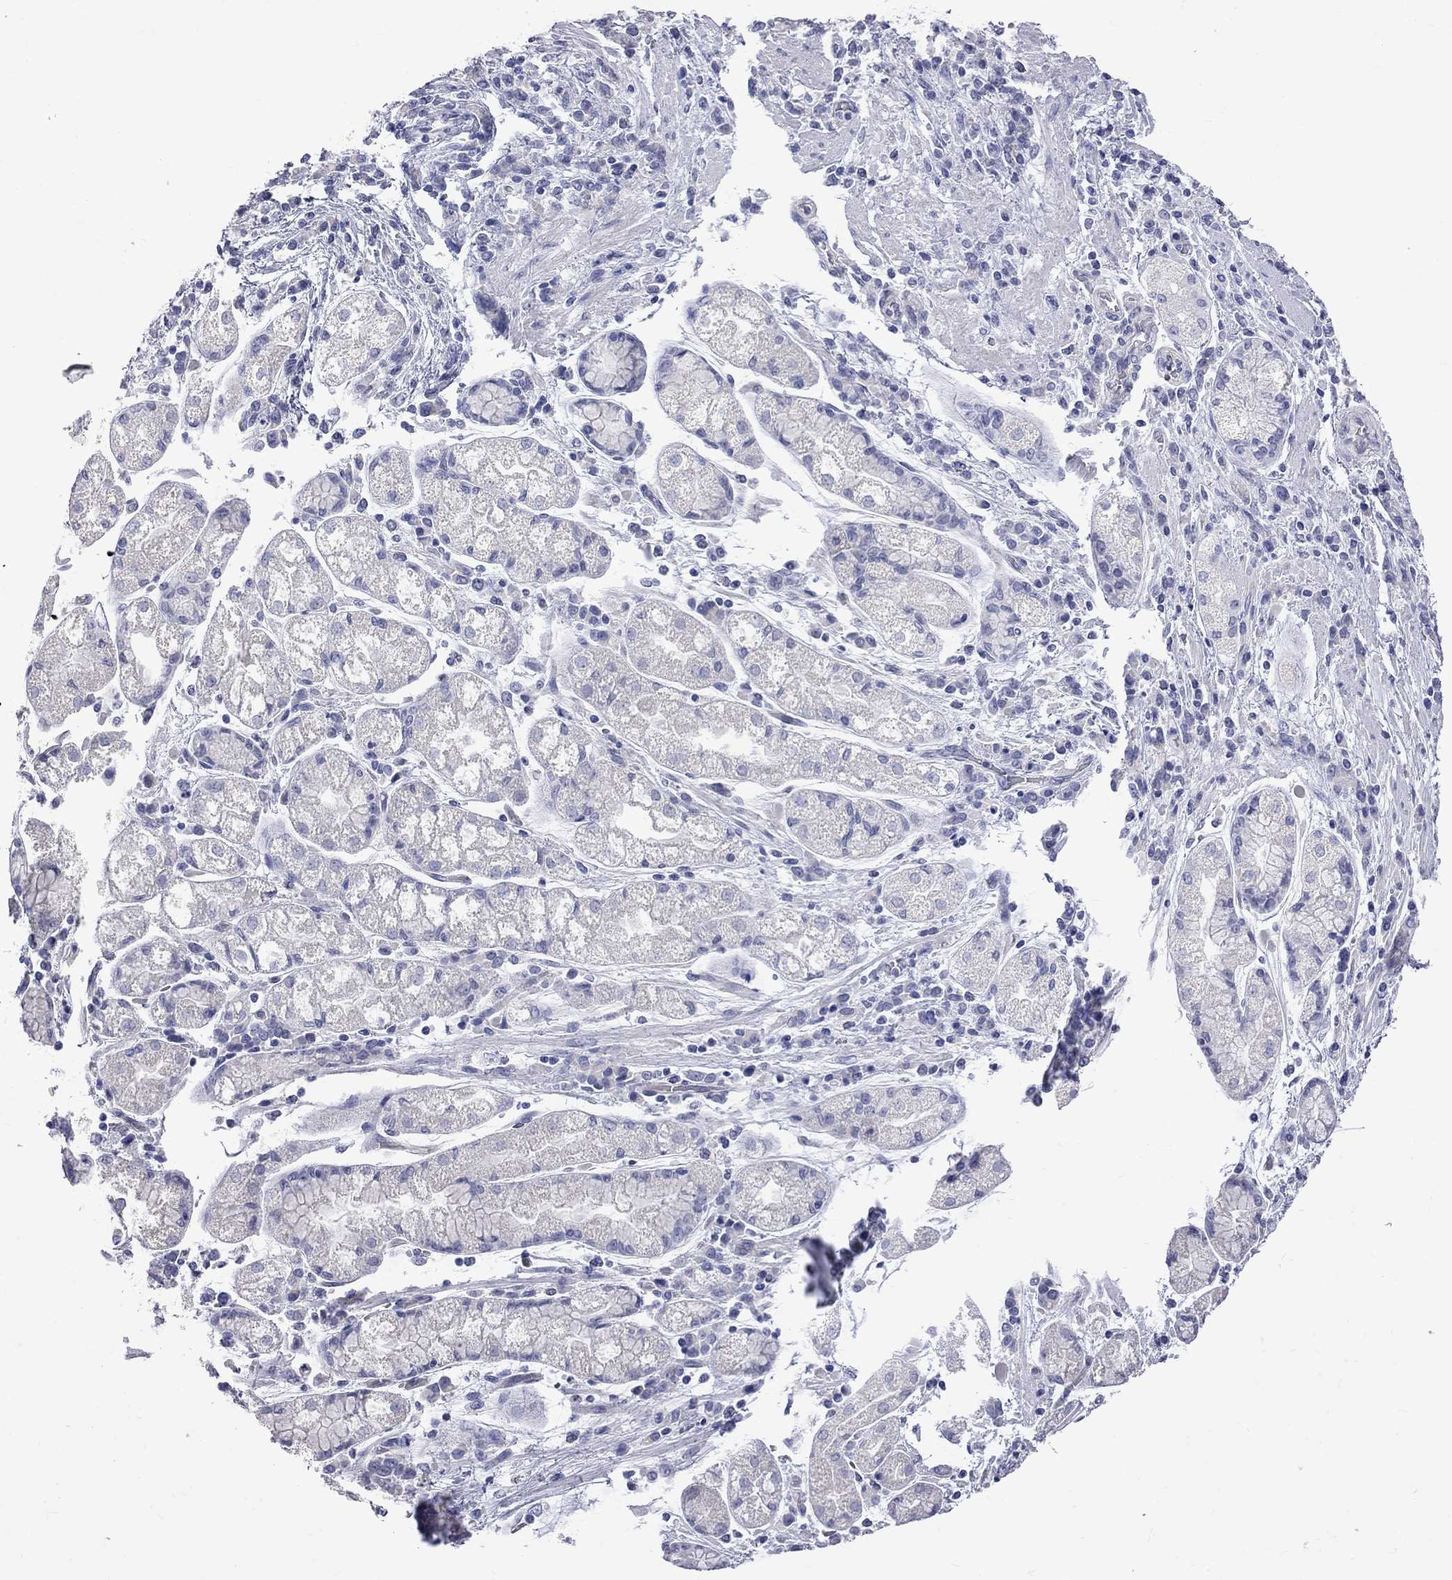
{"staining": {"intensity": "negative", "quantity": "none", "location": "none"}, "tissue": "stomach cancer", "cell_type": "Tumor cells", "image_type": "cancer", "snomed": [{"axis": "morphology", "description": "Adenocarcinoma, NOS"}, {"axis": "topography", "description": "Stomach"}], "caption": "High power microscopy histopathology image of an immunohistochemistry photomicrograph of stomach cancer, revealing no significant expression in tumor cells.", "gene": "KCND2", "patient": {"sex": "female", "age": 57}}